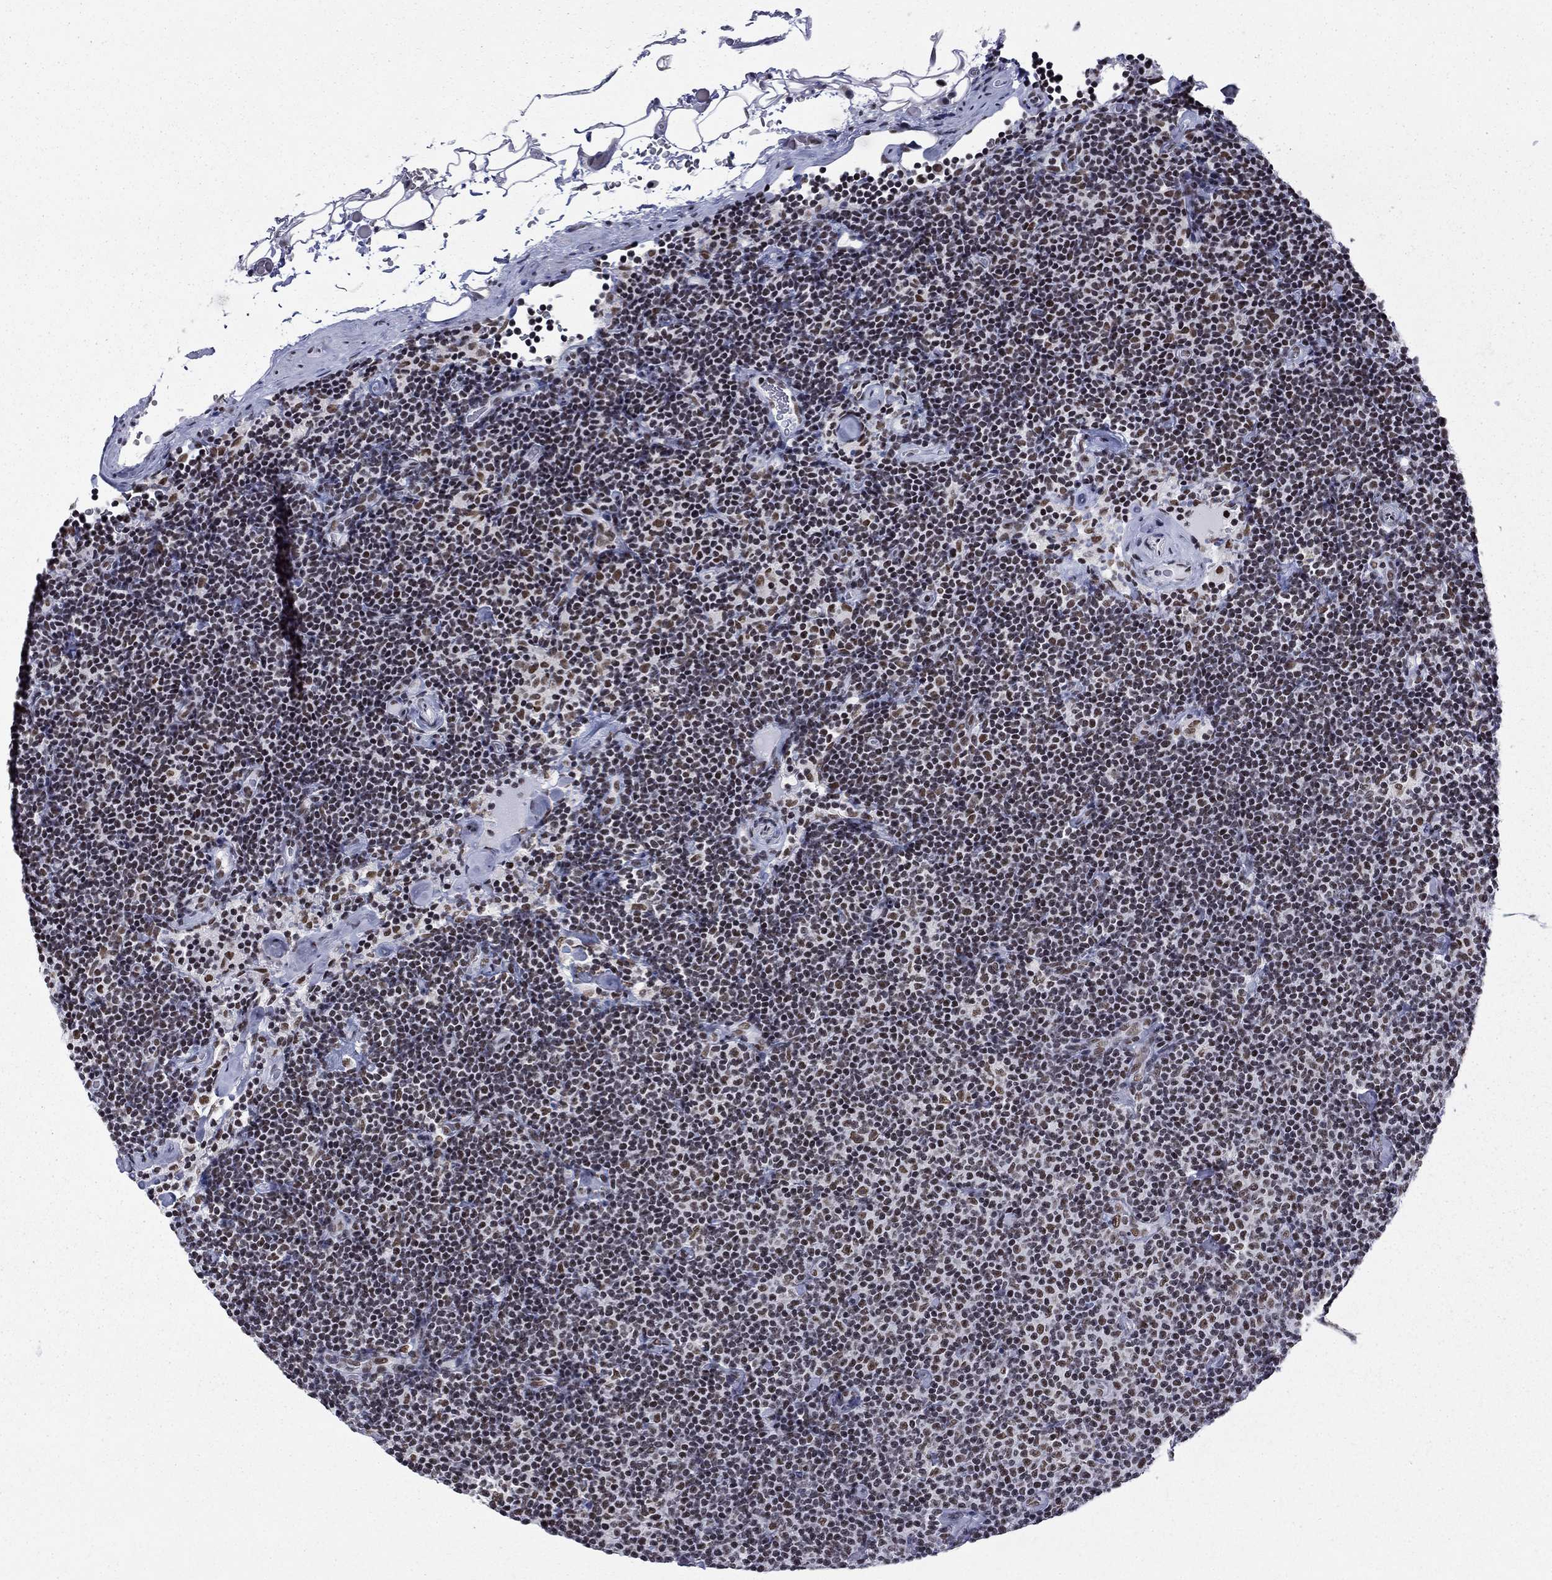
{"staining": {"intensity": "moderate", "quantity": "25%-75%", "location": "nuclear"}, "tissue": "lymphoma", "cell_type": "Tumor cells", "image_type": "cancer", "snomed": [{"axis": "morphology", "description": "Malignant lymphoma, non-Hodgkin's type, Low grade"}, {"axis": "topography", "description": "Lymph node"}], "caption": "Approximately 25%-75% of tumor cells in malignant lymphoma, non-Hodgkin's type (low-grade) display moderate nuclear protein positivity as visualized by brown immunohistochemical staining.", "gene": "ETV5", "patient": {"sex": "male", "age": 81}}